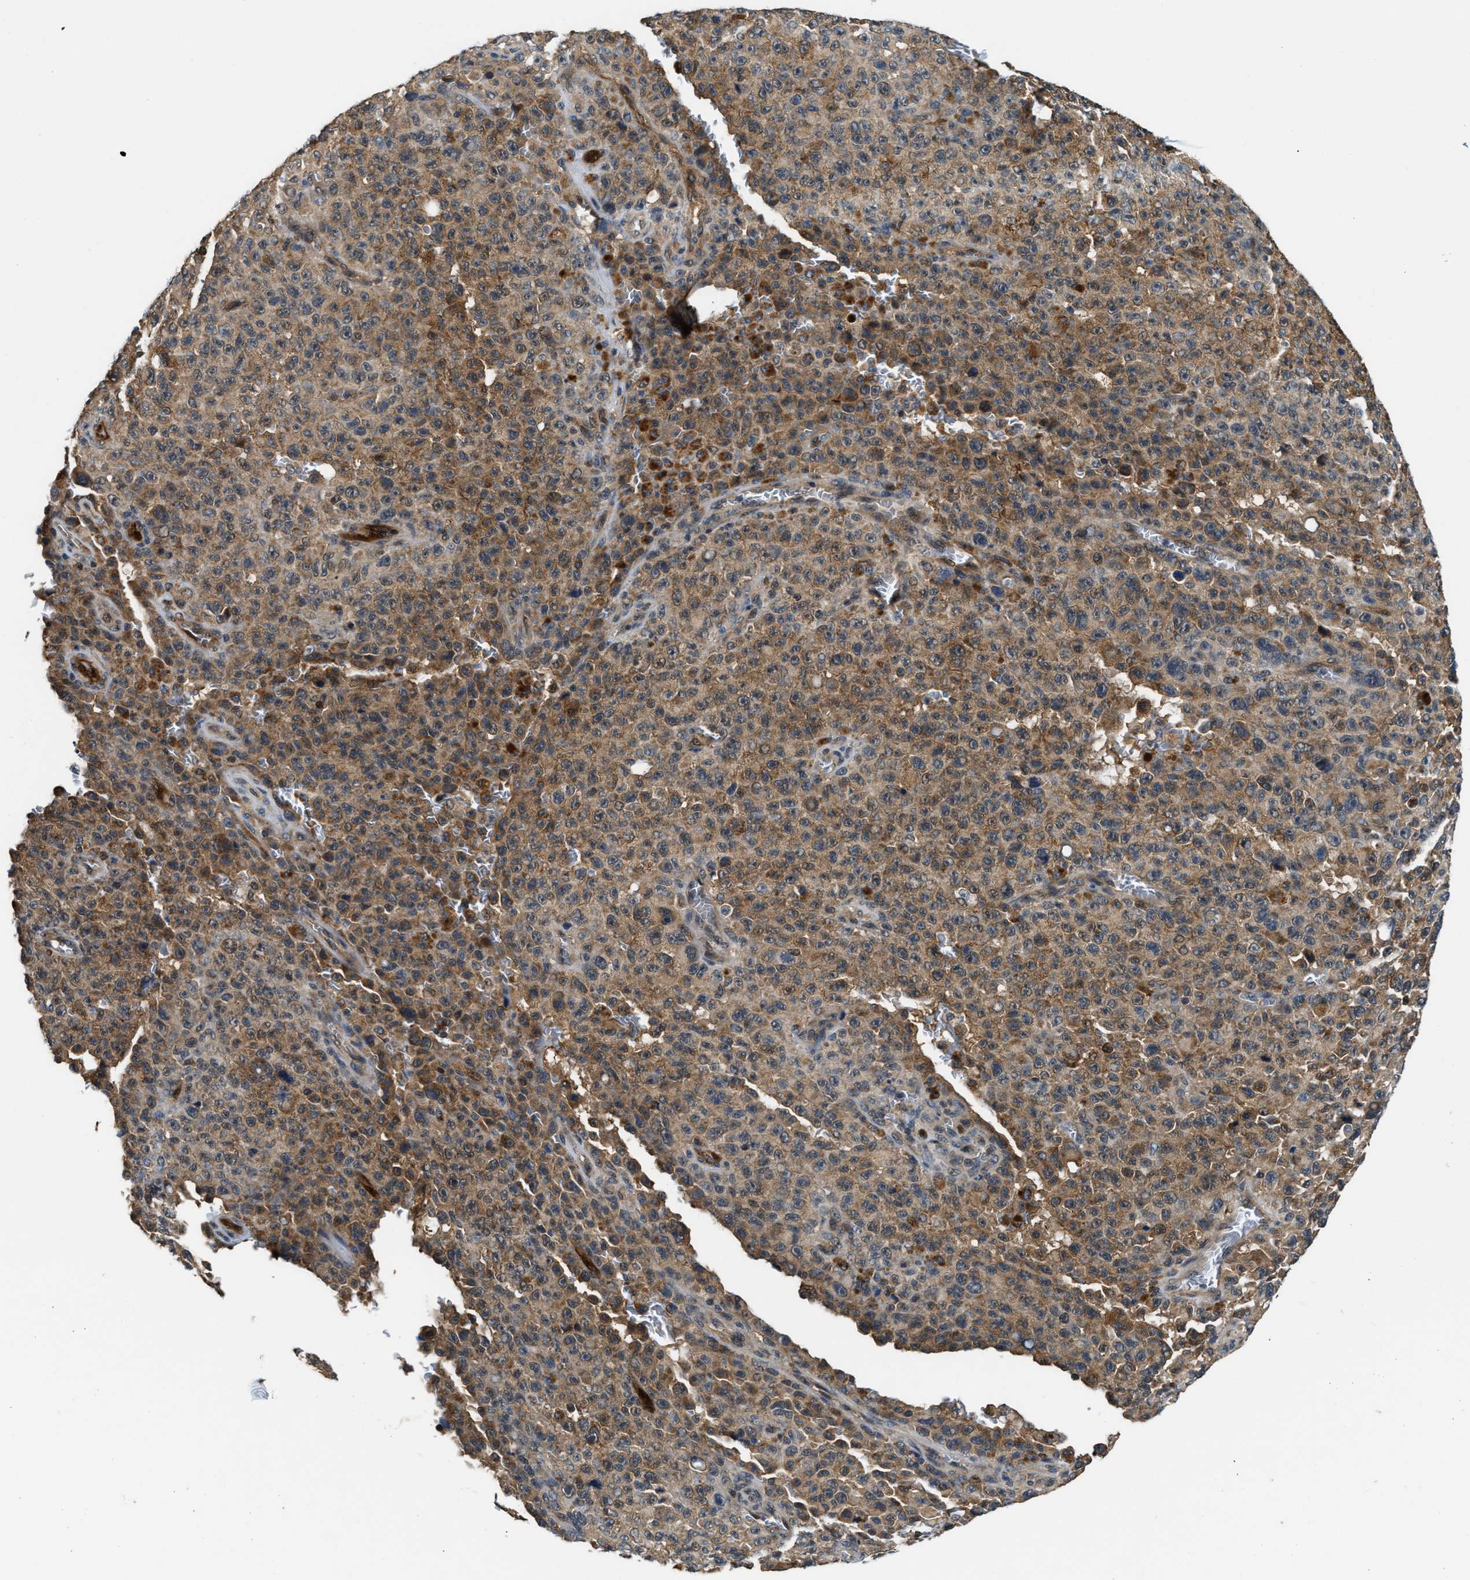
{"staining": {"intensity": "moderate", "quantity": ">75%", "location": "cytoplasmic/membranous"}, "tissue": "melanoma", "cell_type": "Tumor cells", "image_type": "cancer", "snomed": [{"axis": "morphology", "description": "Malignant melanoma, NOS"}, {"axis": "topography", "description": "Skin"}], "caption": "Tumor cells display medium levels of moderate cytoplasmic/membranous expression in about >75% of cells in melanoma. (DAB IHC with brightfield microscopy, high magnification).", "gene": "PPA1", "patient": {"sex": "female", "age": 82}}